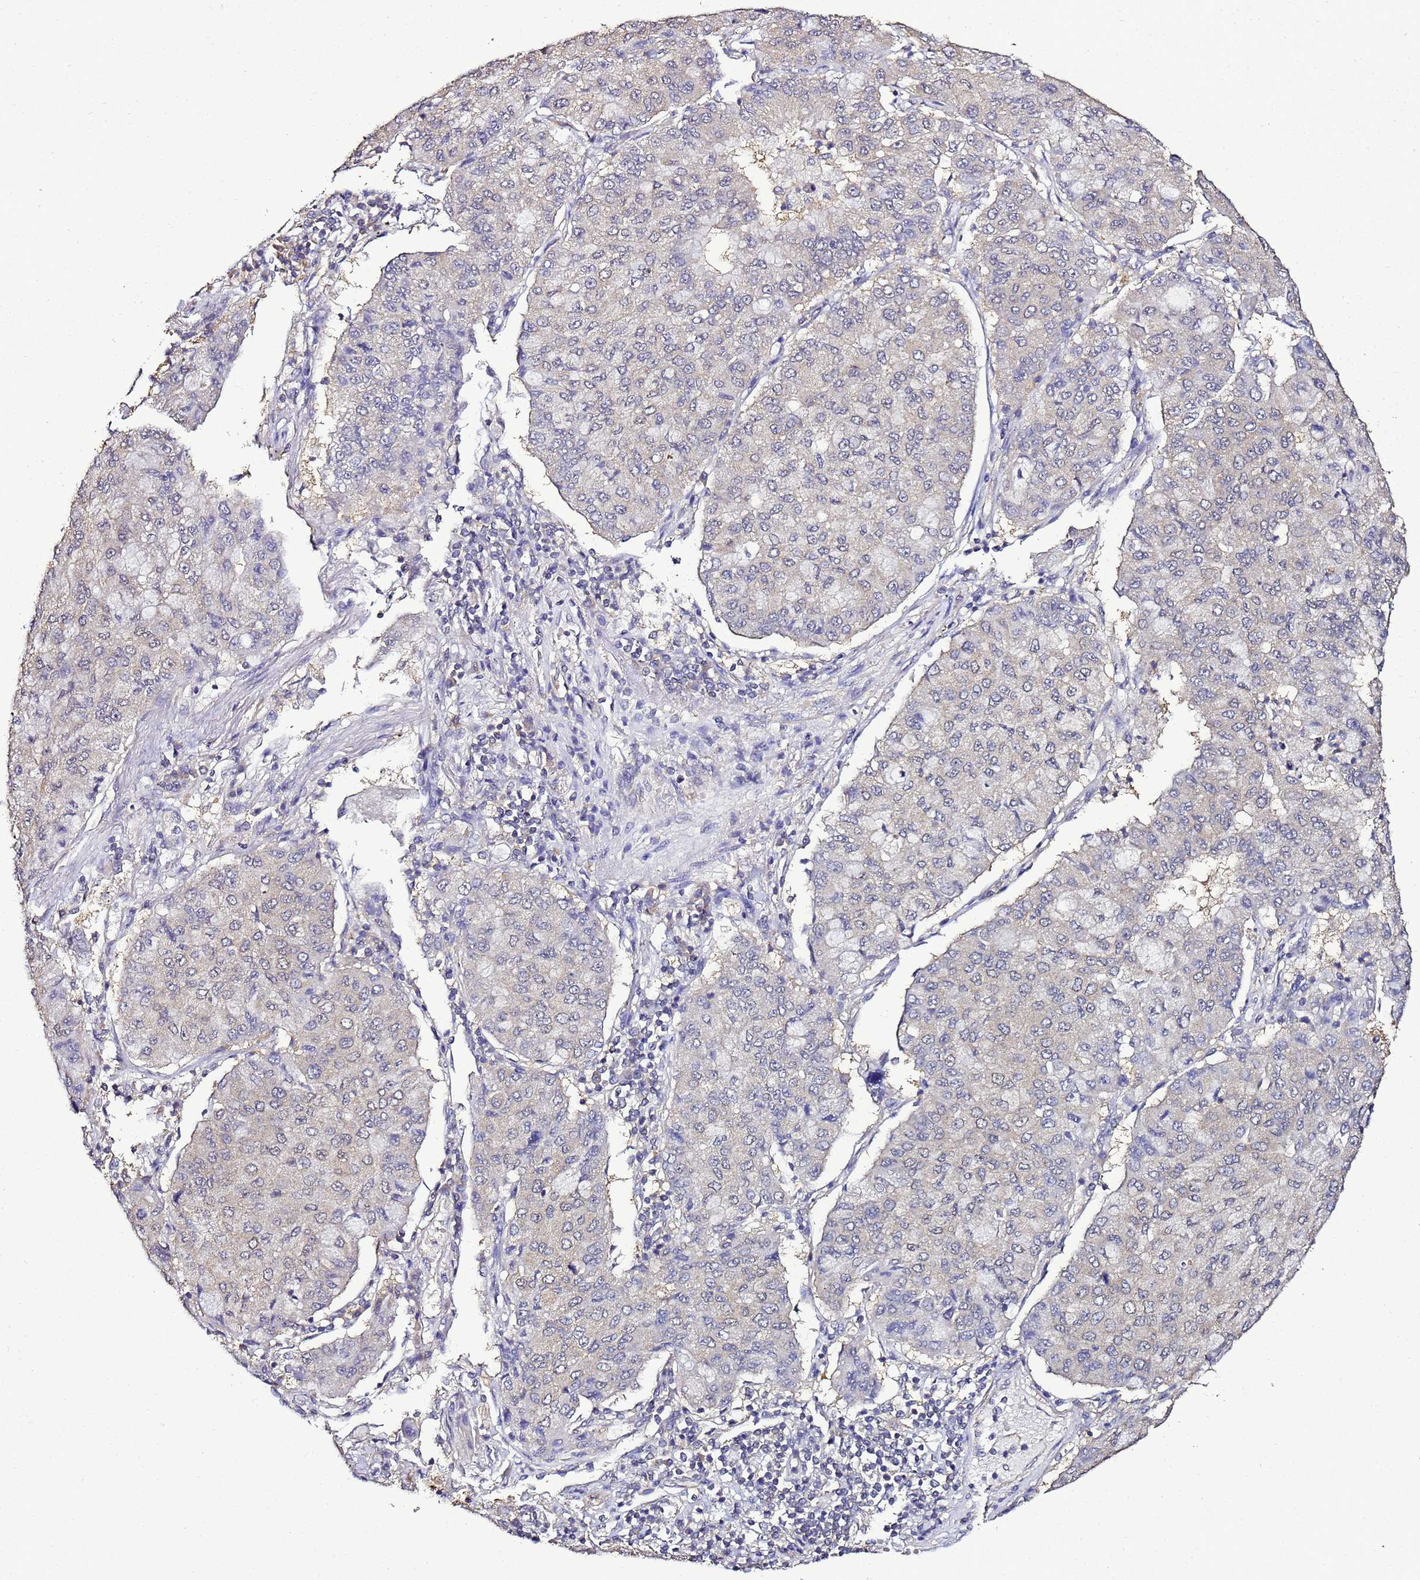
{"staining": {"intensity": "negative", "quantity": "none", "location": "none"}, "tissue": "lung cancer", "cell_type": "Tumor cells", "image_type": "cancer", "snomed": [{"axis": "morphology", "description": "Squamous cell carcinoma, NOS"}, {"axis": "topography", "description": "Lung"}], "caption": "Tumor cells are negative for protein expression in human lung cancer (squamous cell carcinoma).", "gene": "ENOPH1", "patient": {"sex": "male", "age": 74}}